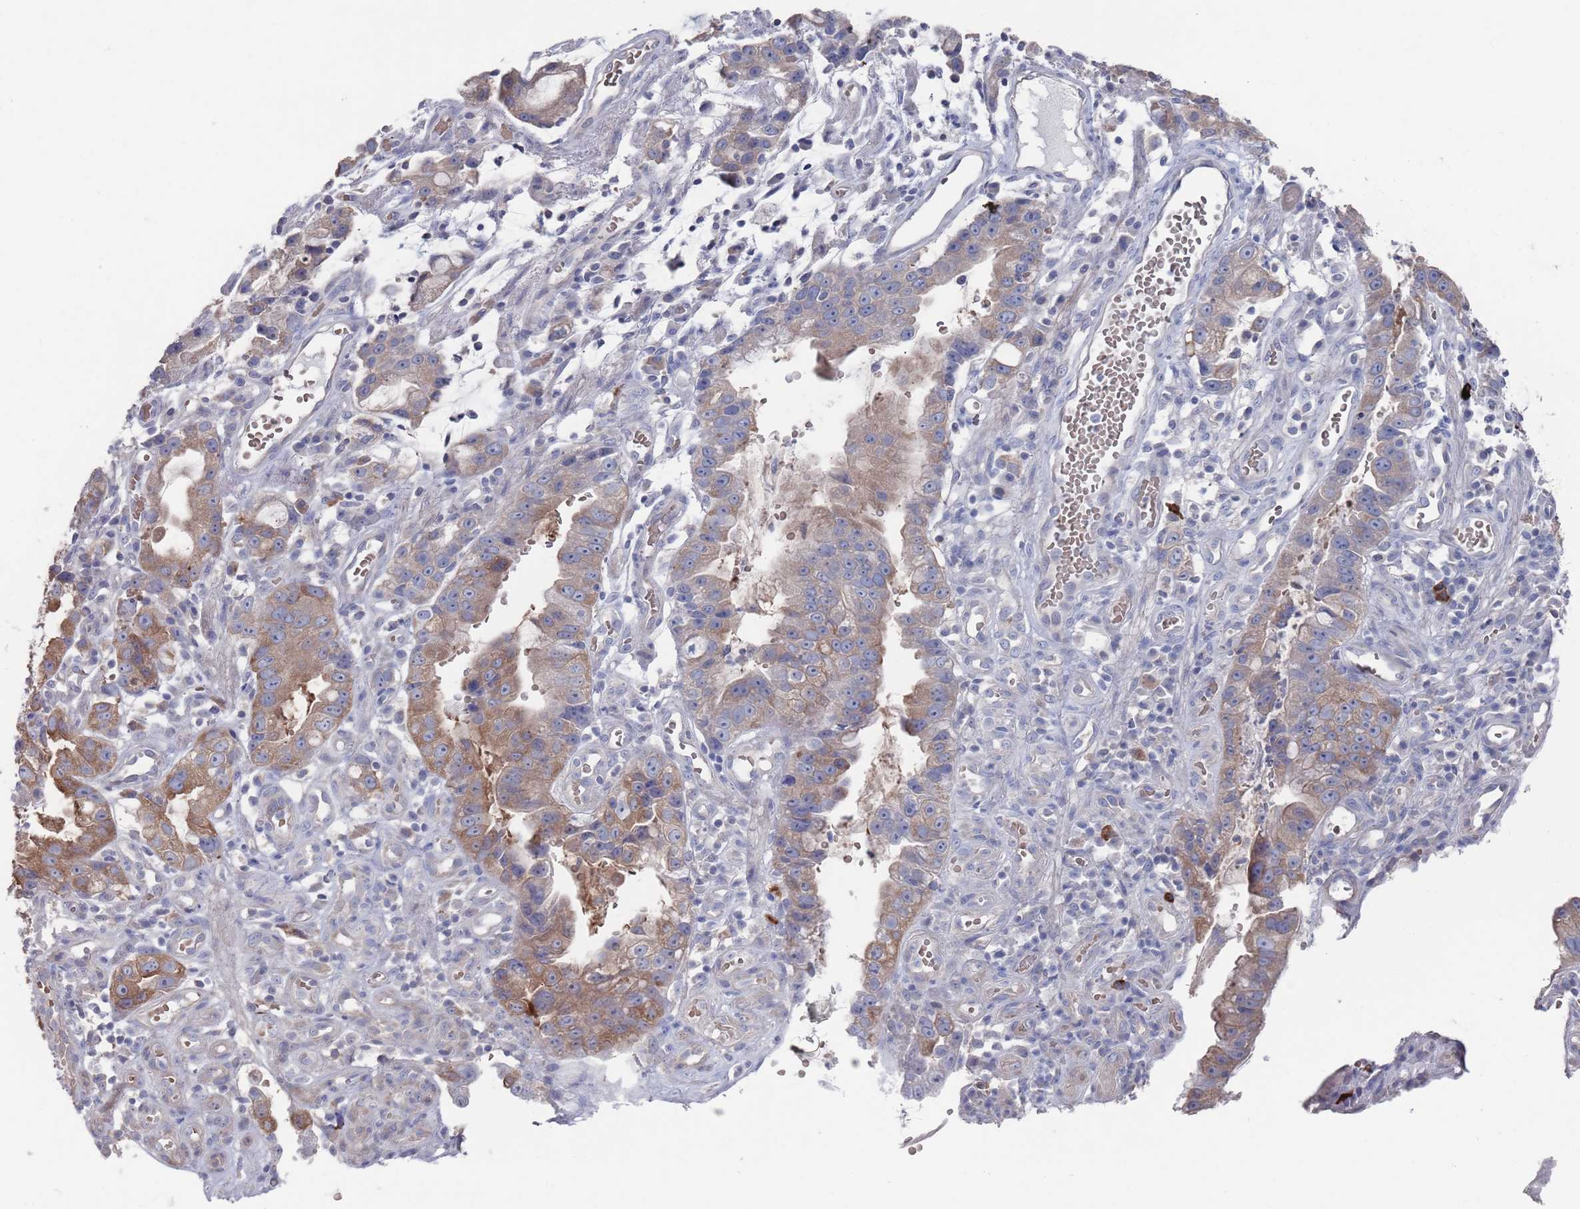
{"staining": {"intensity": "moderate", "quantity": "25%-75%", "location": "cytoplasmic/membranous"}, "tissue": "stomach cancer", "cell_type": "Tumor cells", "image_type": "cancer", "snomed": [{"axis": "morphology", "description": "Adenocarcinoma, NOS"}, {"axis": "topography", "description": "Stomach"}], "caption": "Stomach cancer (adenocarcinoma) stained with DAB (3,3'-diaminobenzidine) IHC shows medium levels of moderate cytoplasmic/membranous positivity in about 25%-75% of tumor cells.", "gene": "TMCO3", "patient": {"sex": "male", "age": 55}}